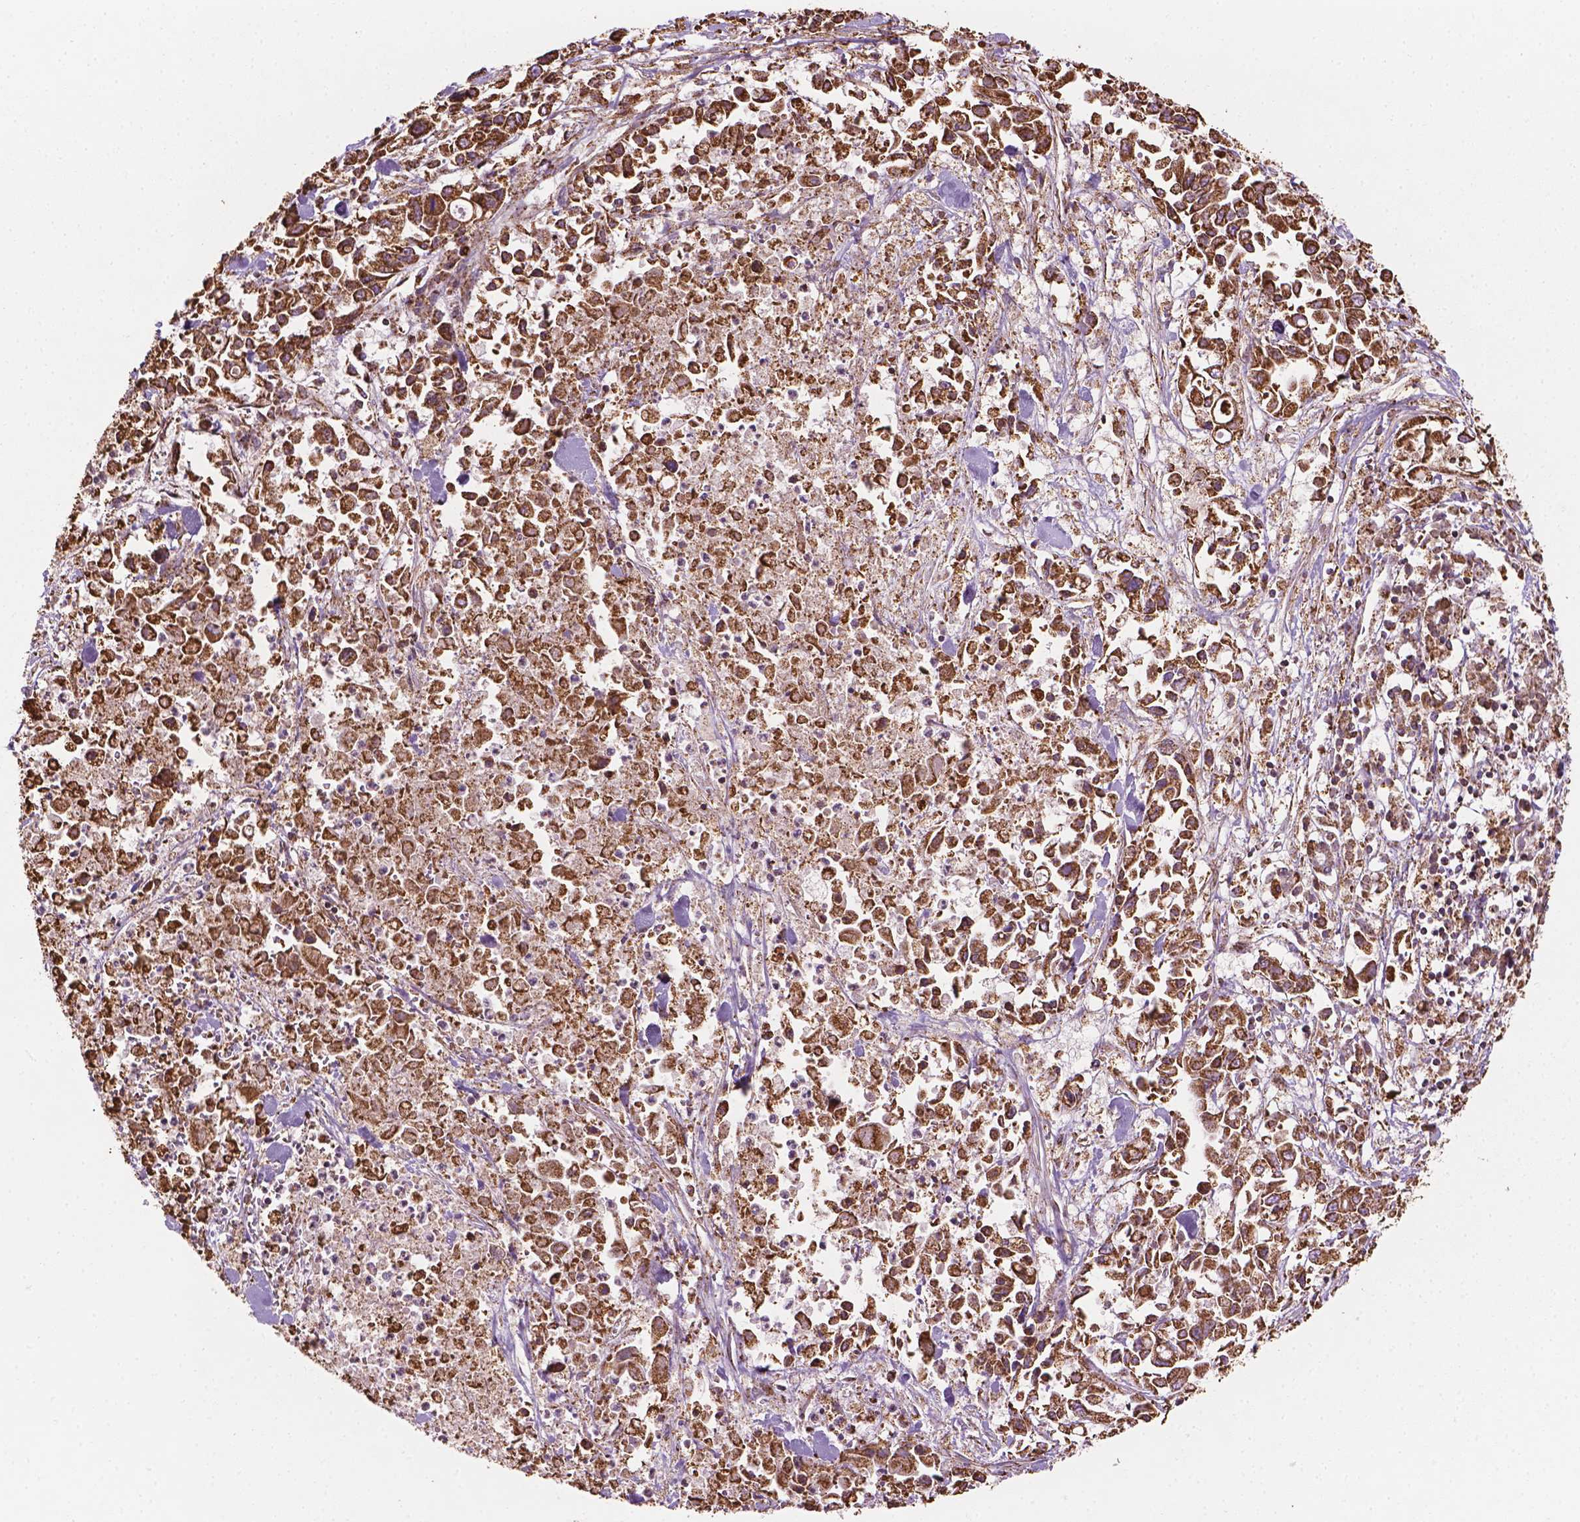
{"staining": {"intensity": "moderate", "quantity": ">75%", "location": "cytoplasmic/membranous"}, "tissue": "pancreatic cancer", "cell_type": "Tumor cells", "image_type": "cancer", "snomed": [{"axis": "morphology", "description": "Adenocarcinoma, NOS"}, {"axis": "topography", "description": "Pancreas"}], "caption": "Immunohistochemical staining of human pancreatic cancer exhibits medium levels of moderate cytoplasmic/membranous expression in approximately >75% of tumor cells.", "gene": "HS3ST3A1", "patient": {"sex": "female", "age": 83}}